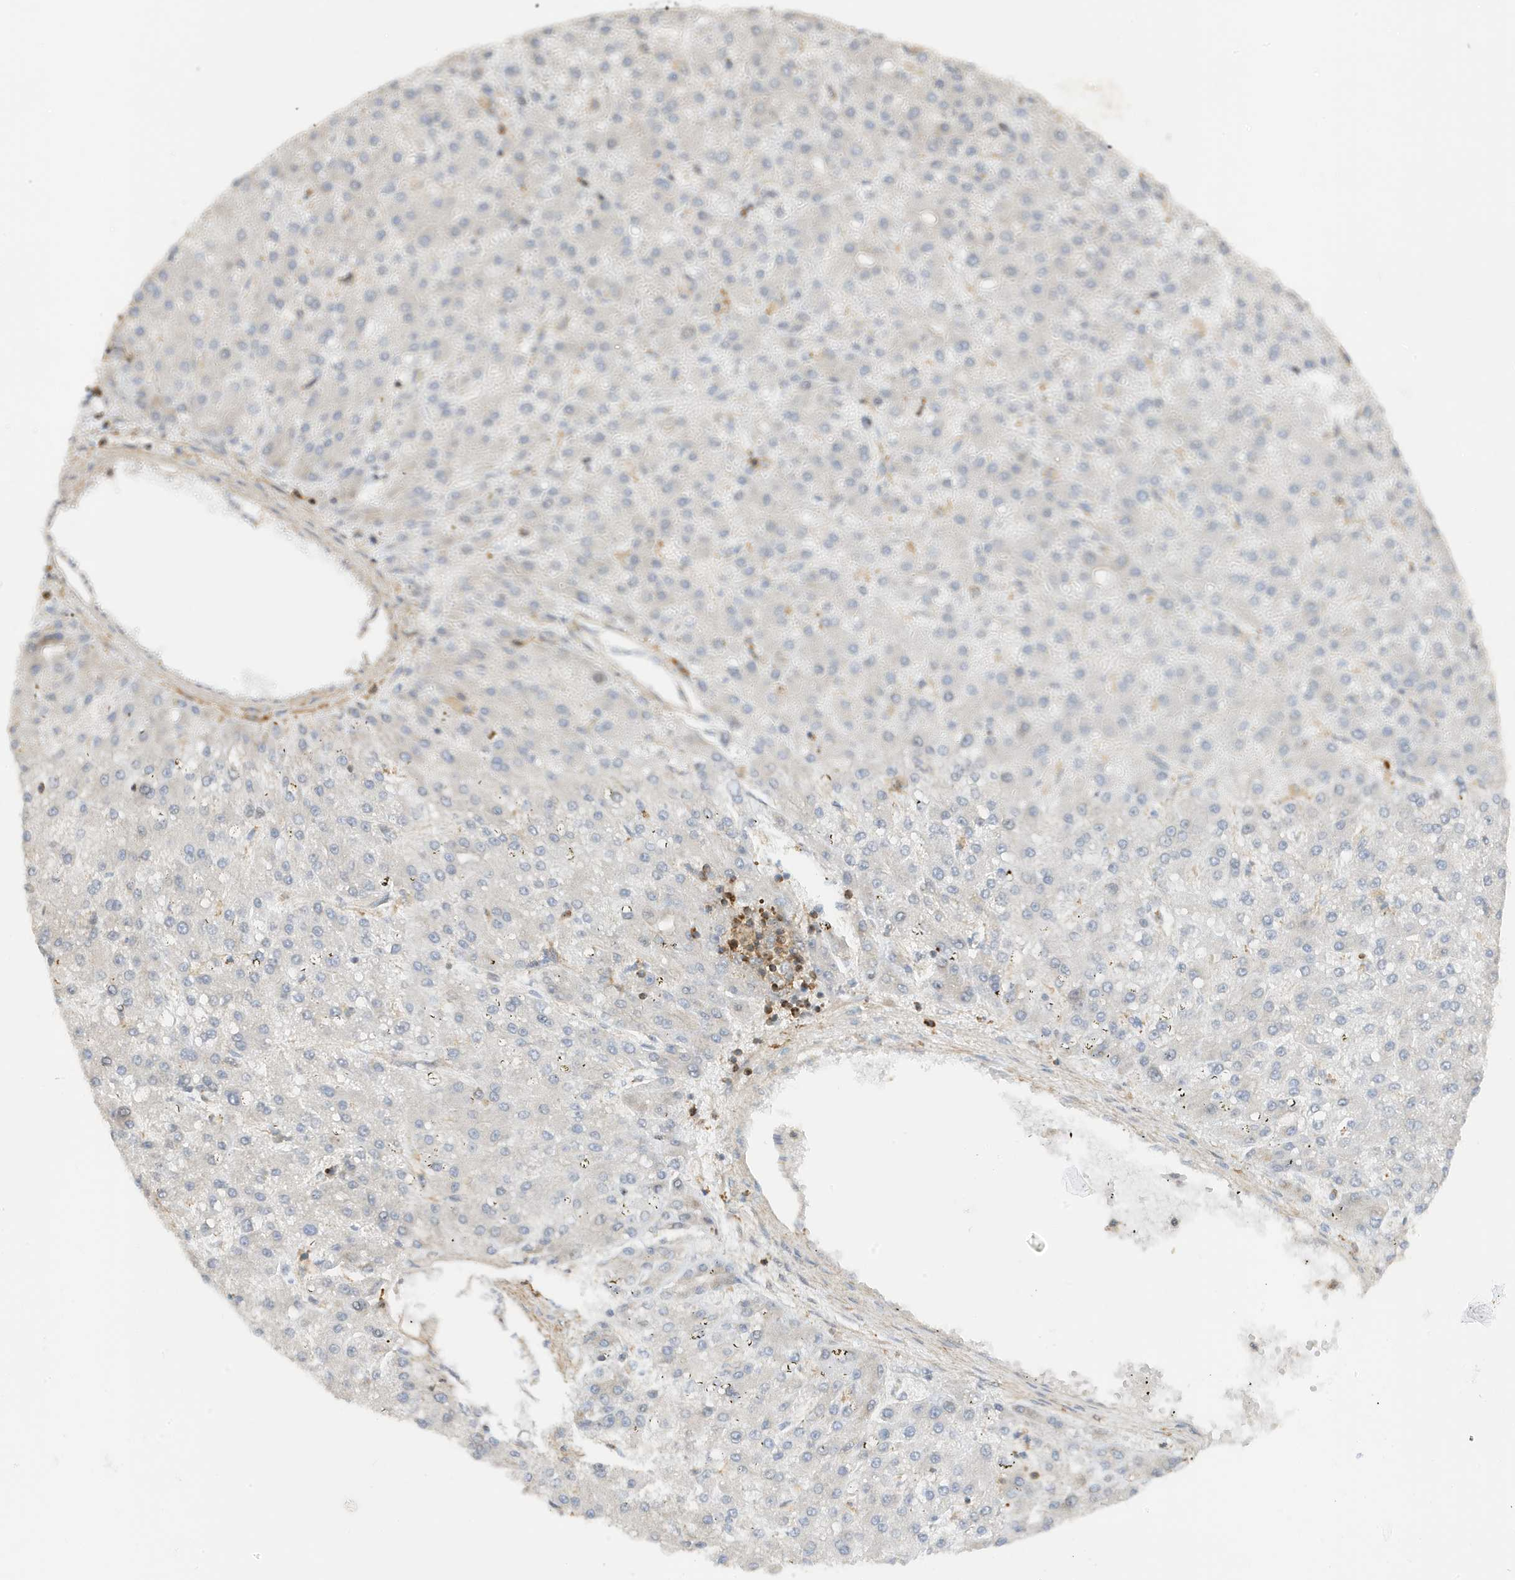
{"staining": {"intensity": "negative", "quantity": "none", "location": "none"}, "tissue": "liver cancer", "cell_type": "Tumor cells", "image_type": "cancer", "snomed": [{"axis": "morphology", "description": "Carcinoma, Hepatocellular, NOS"}, {"axis": "topography", "description": "Liver"}], "caption": "Micrograph shows no significant protein staining in tumor cells of hepatocellular carcinoma (liver).", "gene": "TATDN3", "patient": {"sex": "male", "age": 67}}